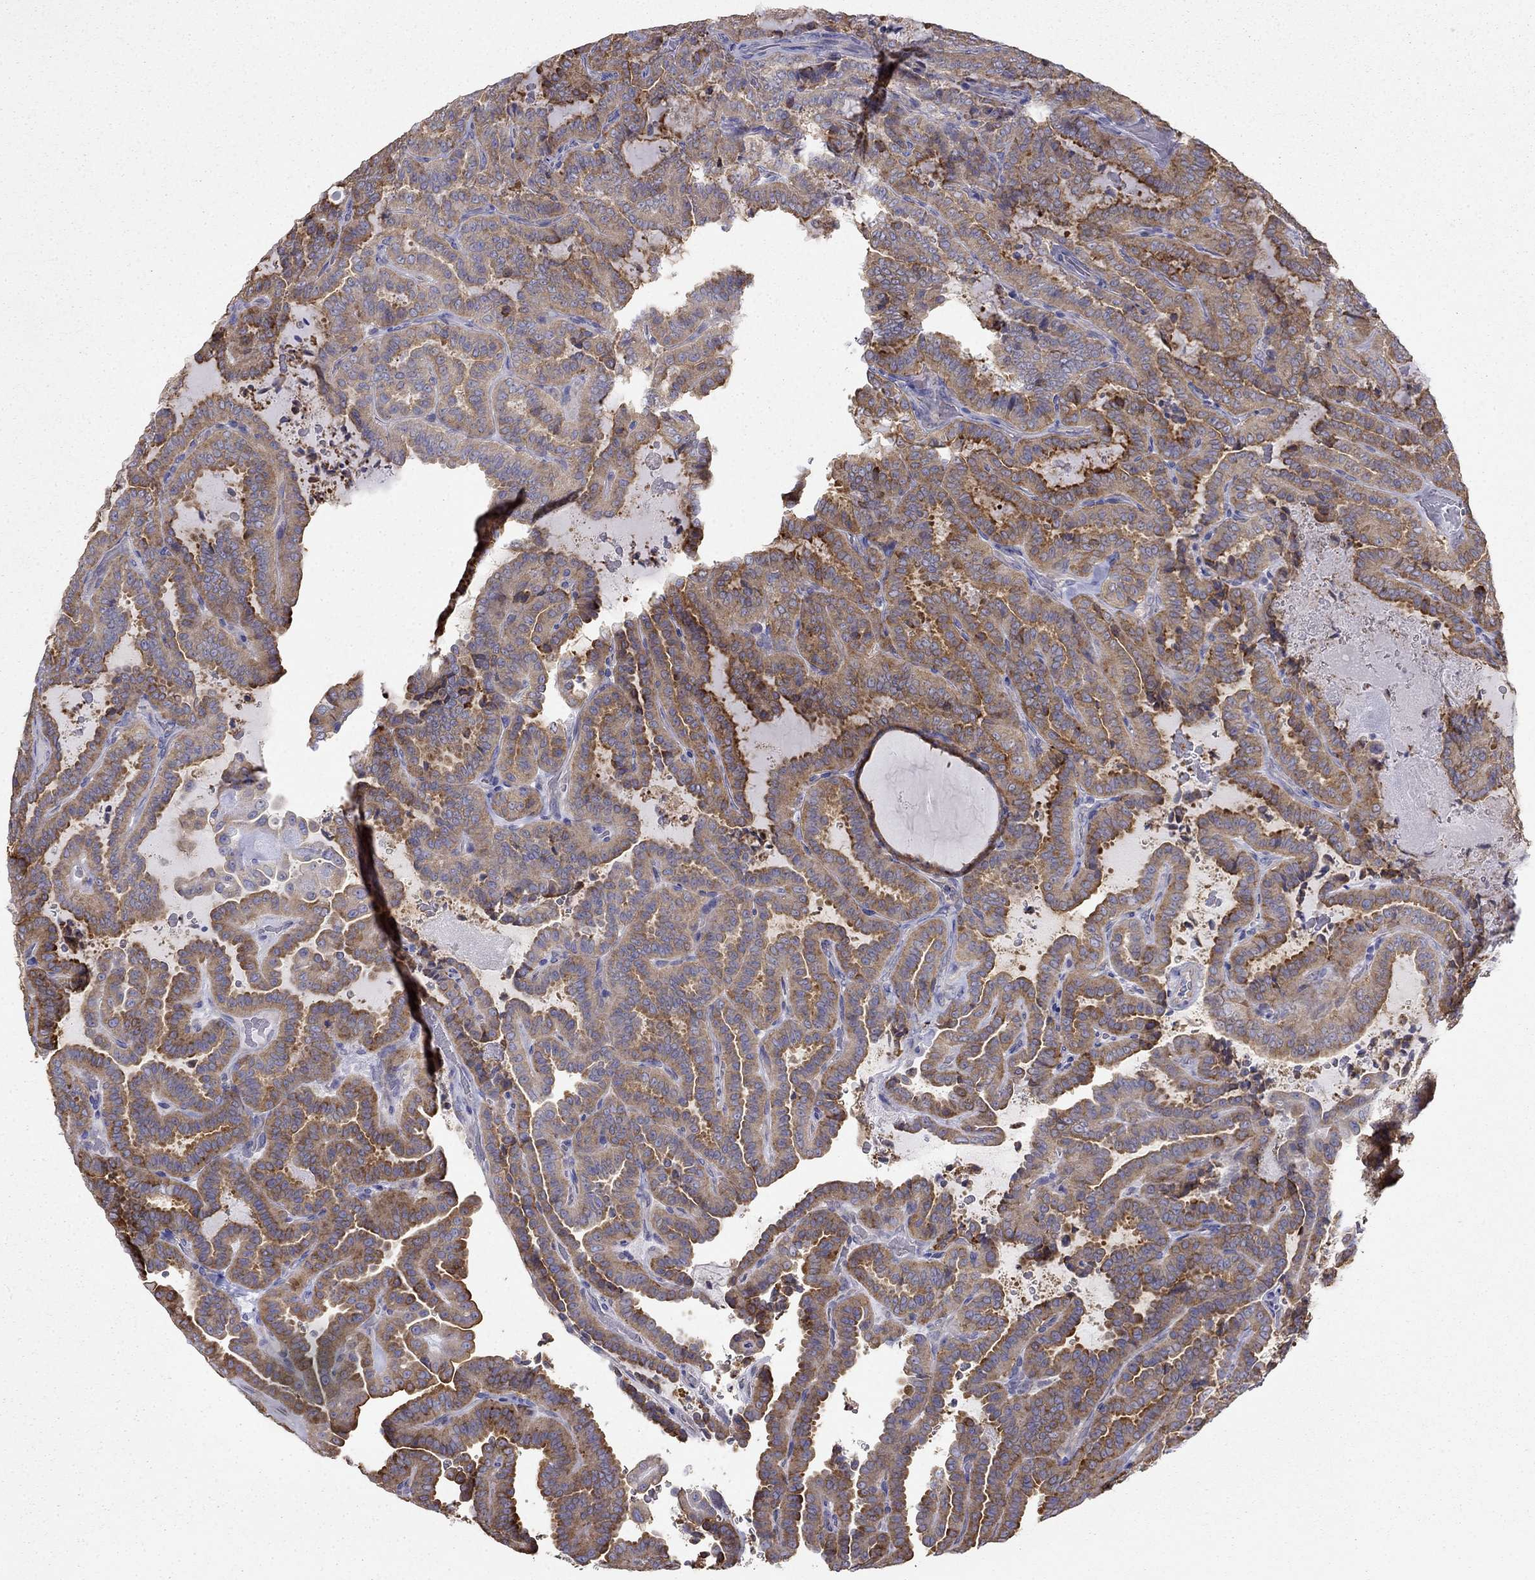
{"staining": {"intensity": "moderate", "quantity": ">75%", "location": "cytoplasmic/membranous"}, "tissue": "thyroid cancer", "cell_type": "Tumor cells", "image_type": "cancer", "snomed": [{"axis": "morphology", "description": "Papillary adenocarcinoma, NOS"}, {"axis": "topography", "description": "Thyroid gland"}], "caption": "The histopathology image shows immunohistochemical staining of thyroid cancer (papillary adenocarcinoma). There is moderate cytoplasmic/membranous expression is appreciated in approximately >75% of tumor cells.", "gene": "LONRF2", "patient": {"sex": "female", "age": 39}}